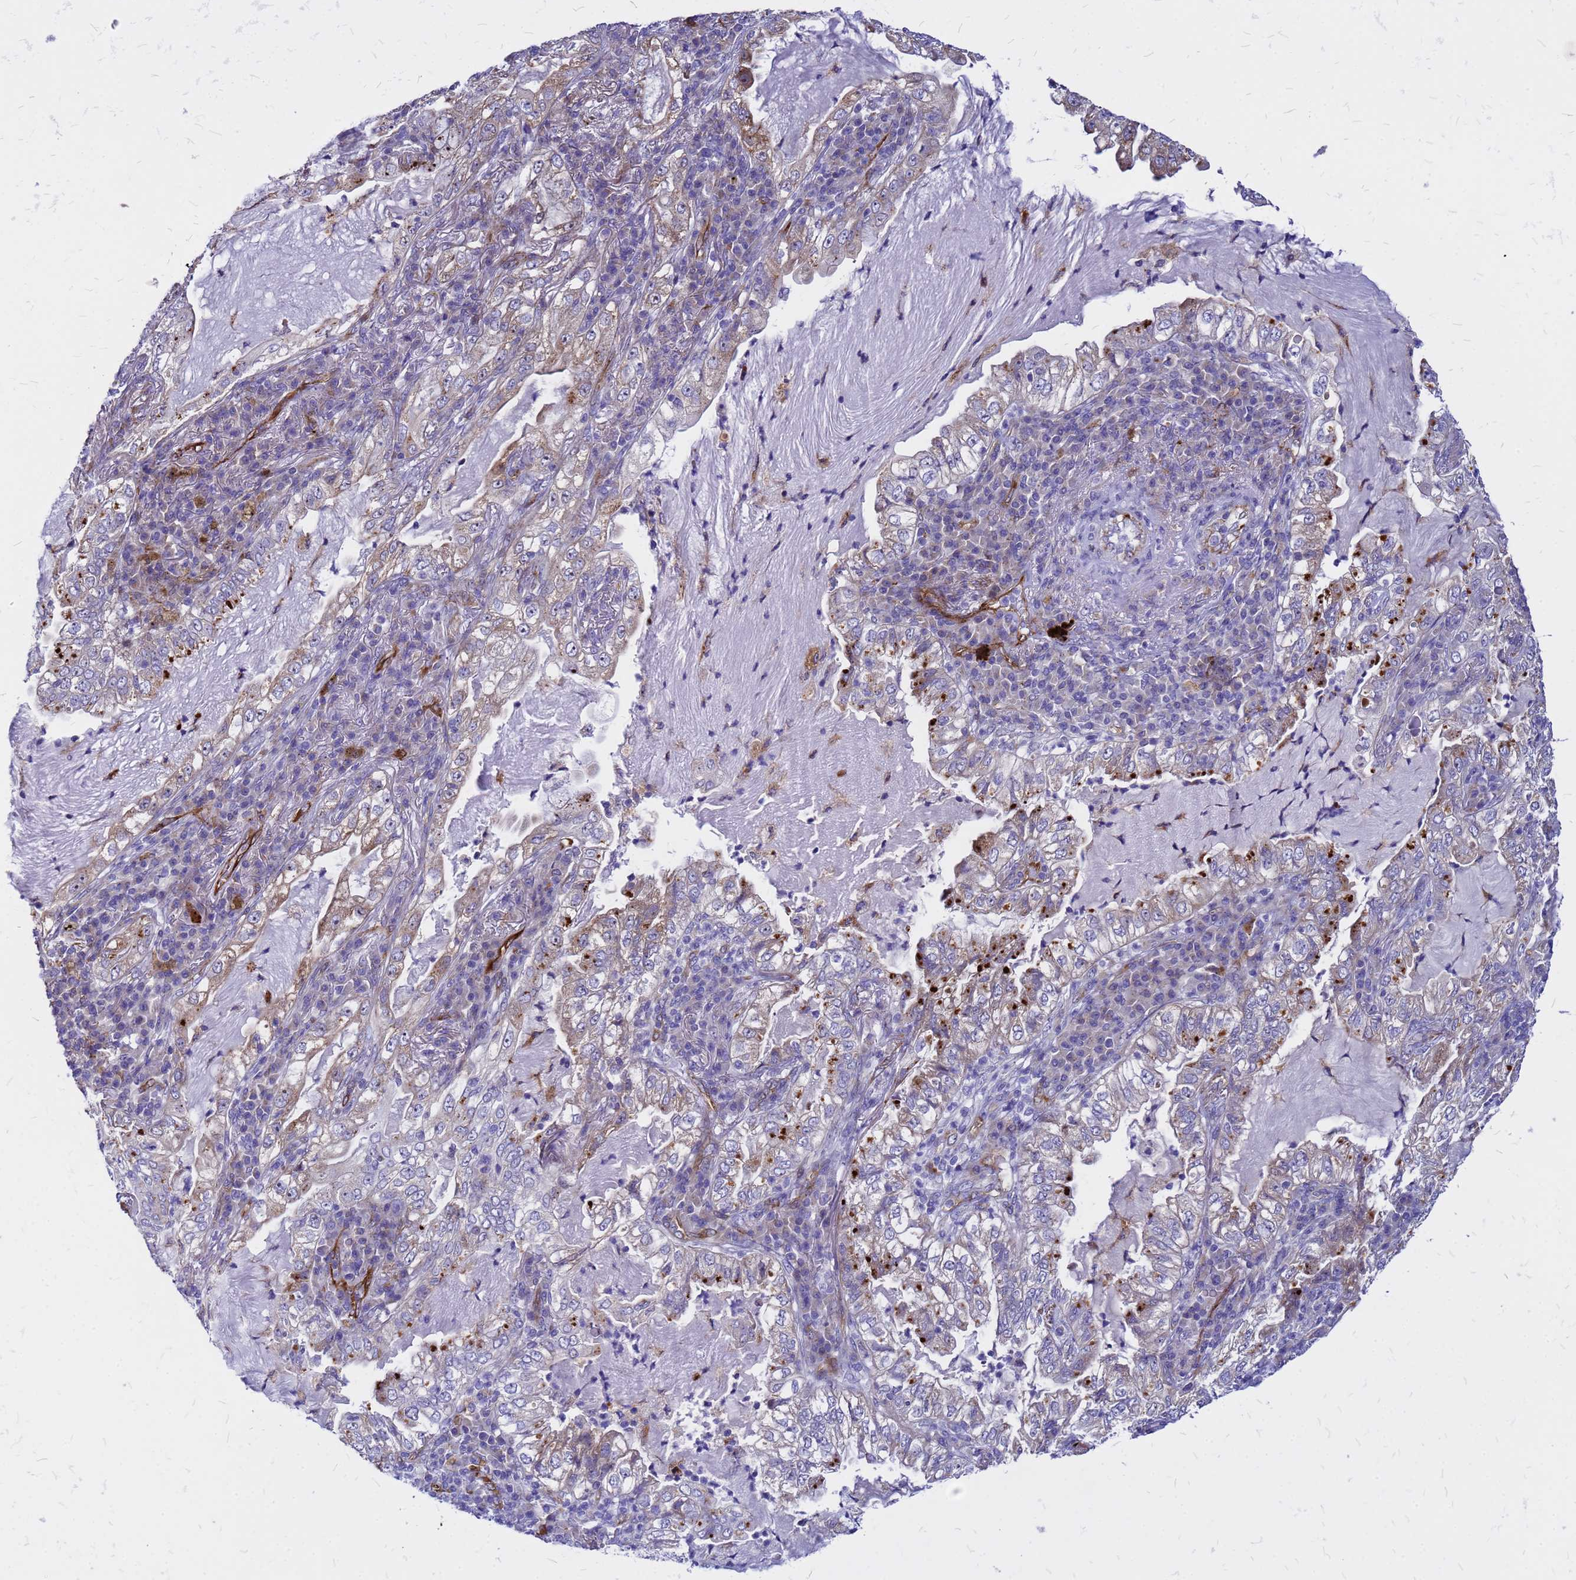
{"staining": {"intensity": "weak", "quantity": "<25%", "location": "cytoplasmic/membranous"}, "tissue": "lung cancer", "cell_type": "Tumor cells", "image_type": "cancer", "snomed": [{"axis": "morphology", "description": "Adenocarcinoma, NOS"}, {"axis": "topography", "description": "Lung"}], "caption": "DAB immunohistochemical staining of lung cancer shows no significant staining in tumor cells.", "gene": "NOSTRIN", "patient": {"sex": "female", "age": 73}}